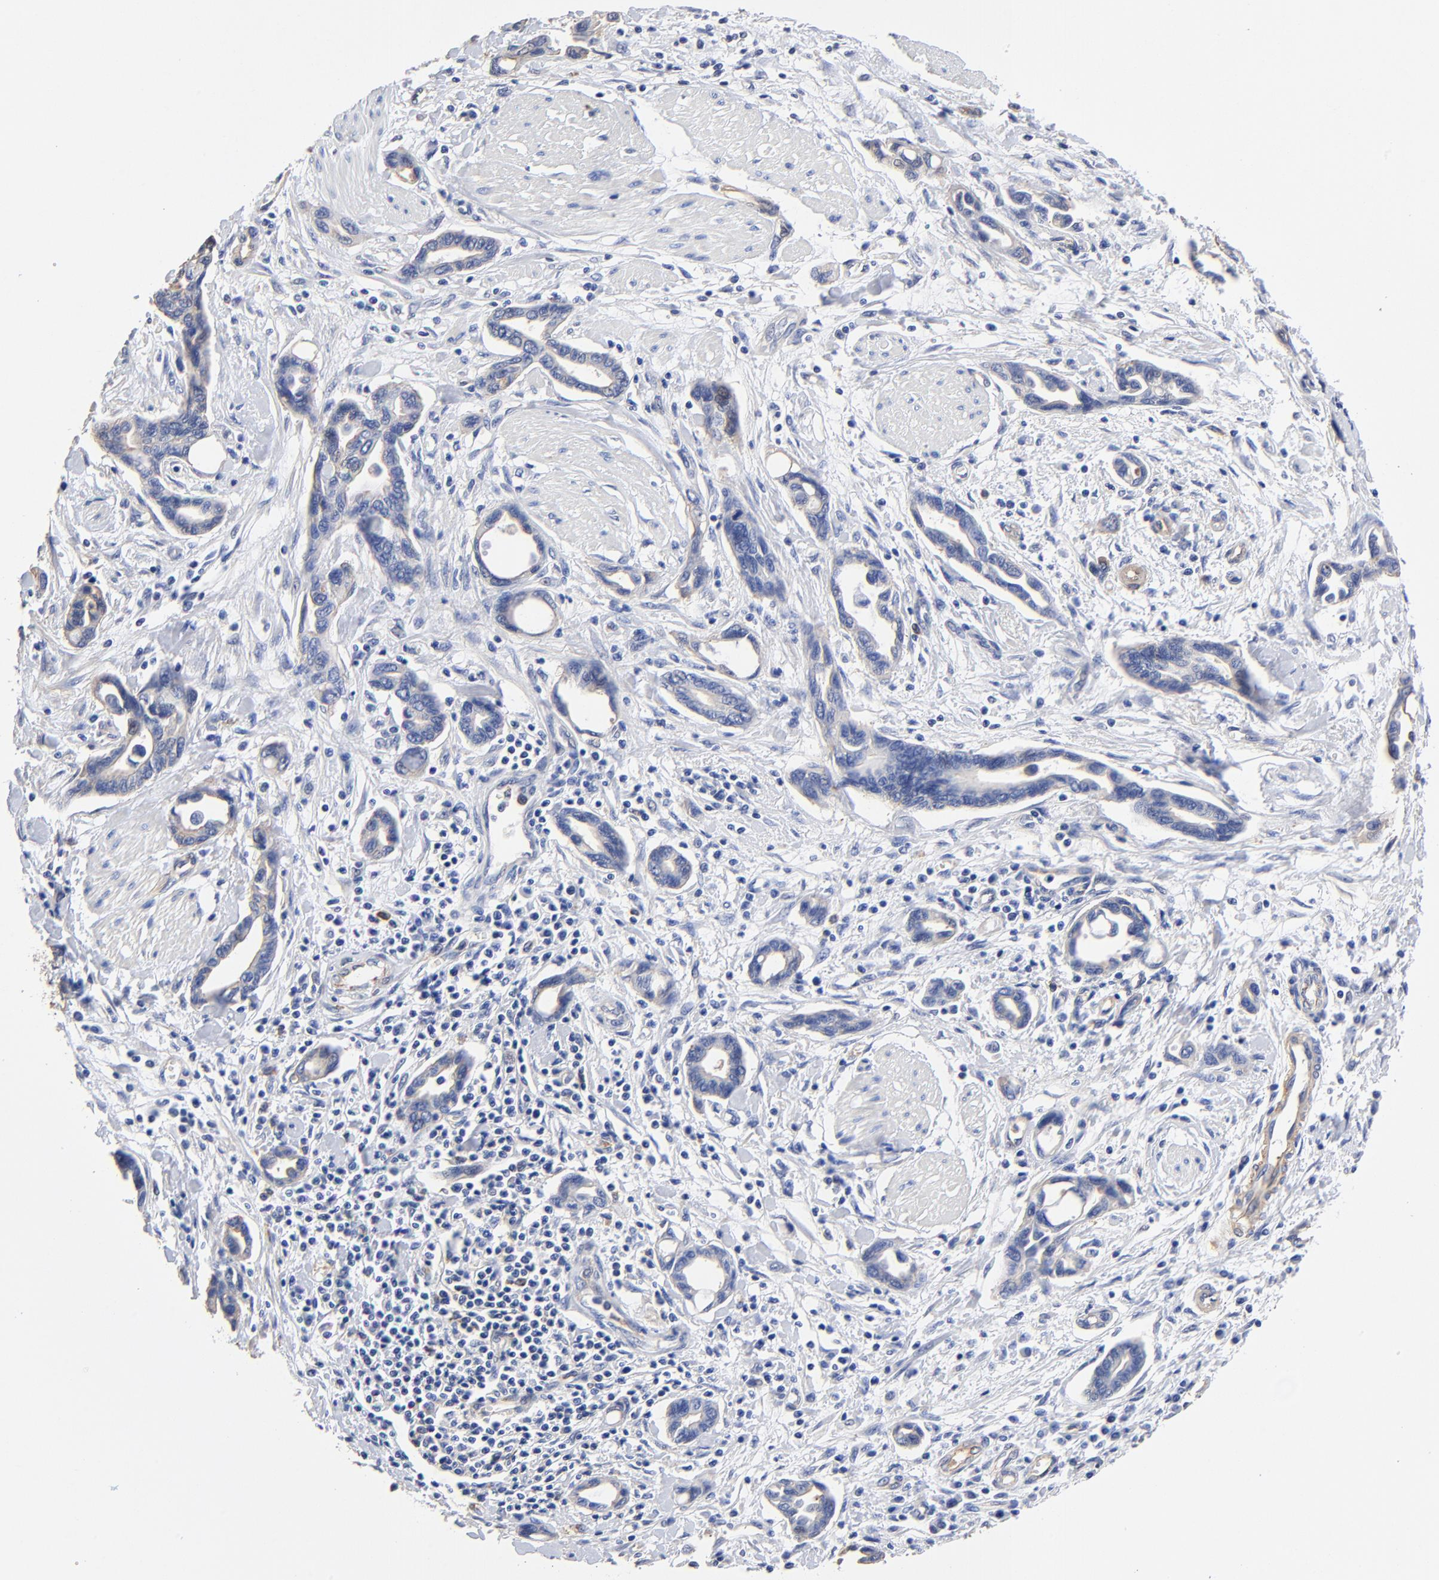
{"staining": {"intensity": "negative", "quantity": "none", "location": "none"}, "tissue": "pancreatic cancer", "cell_type": "Tumor cells", "image_type": "cancer", "snomed": [{"axis": "morphology", "description": "Adenocarcinoma, NOS"}, {"axis": "topography", "description": "Pancreas"}], "caption": "Tumor cells are negative for protein expression in human pancreatic cancer. (DAB IHC with hematoxylin counter stain).", "gene": "TAGLN2", "patient": {"sex": "female", "age": 57}}